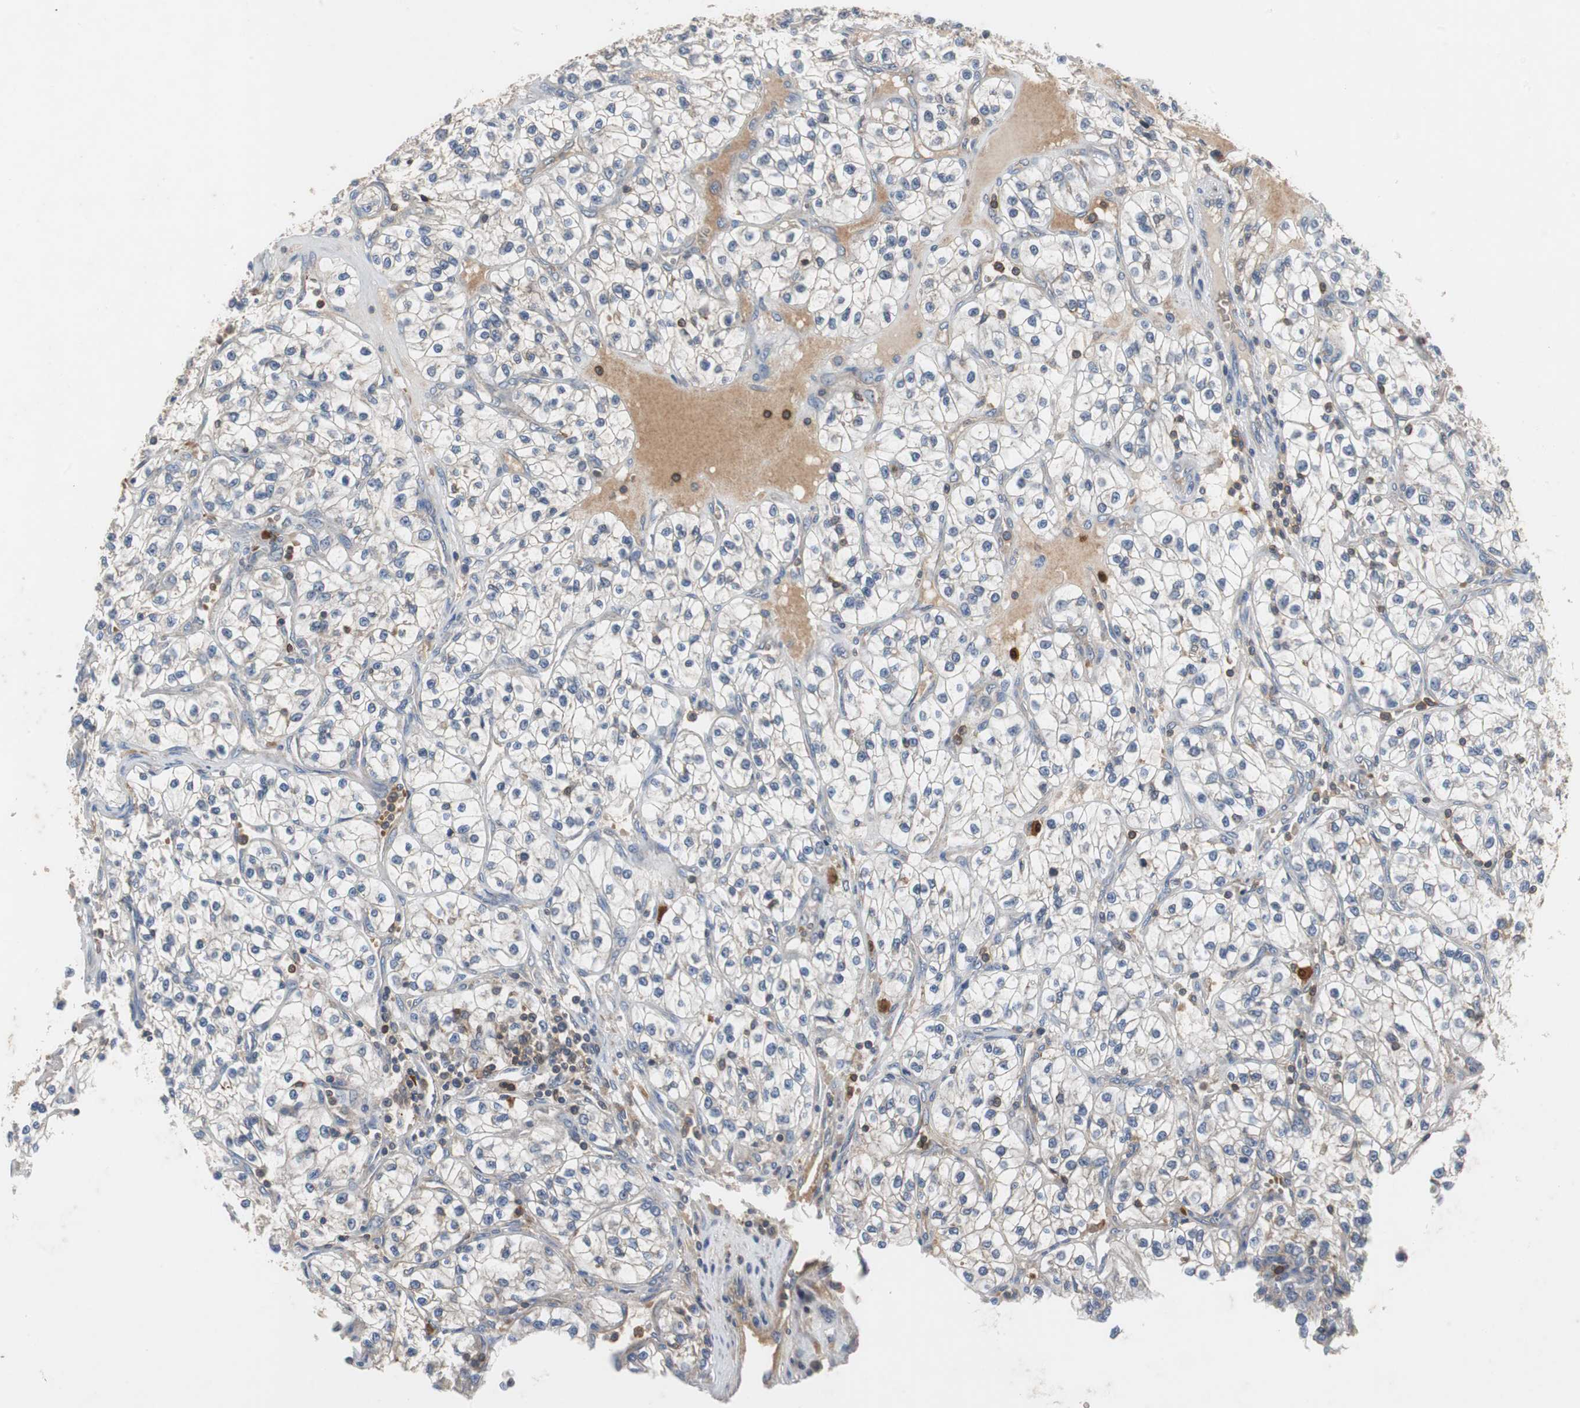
{"staining": {"intensity": "negative", "quantity": "none", "location": "none"}, "tissue": "renal cancer", "cell_type": "Tumor cells", "image_type": "cancer", "snomed": [{"axis": "morphology", "description": "Adenocarcinoma, NOS"}, {"axis": "topography", "description": "Kidney"}], "caption": "The micrograph shows no significant staining in tumor cells of adenocarcinoma (renal). (DAB (3,3'-diaminobenzidine) immunohistochemistry (IHC), high magnification).", "gene": "CALB2", "patient": {"sex": "female", "age": 57}}